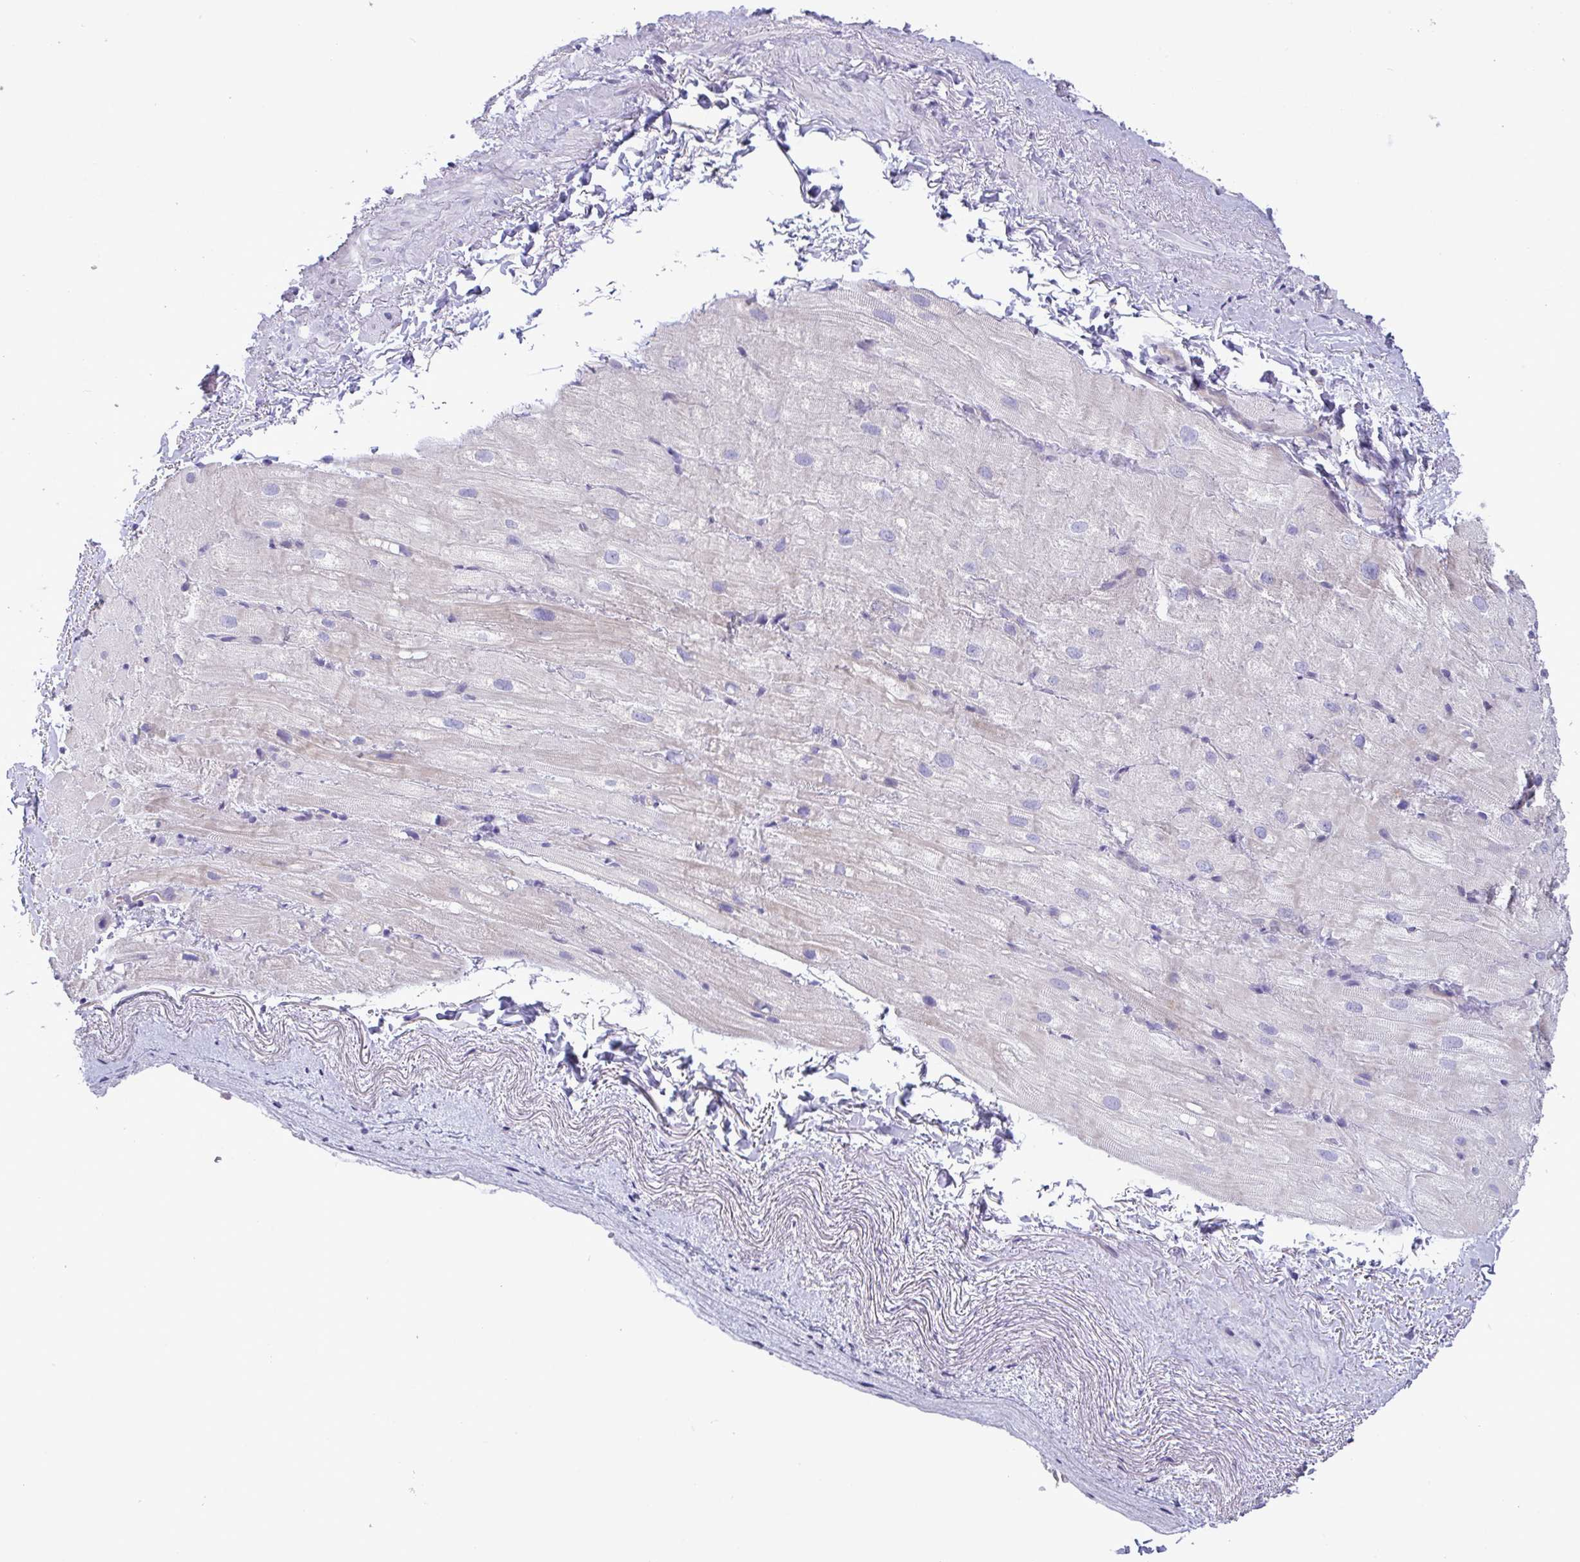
{"staining": {"intensity": "weak", "quantity": "<25%", "location": "cytoplasmic/membranous"}, "tissue": "heart muscle", "cell_type": "Cardiomyocytes", "image_type": "normal", "snomed": [{"axis": "morphology", "description": "Normal tissue, NOS"}, {"axis": "topography", "description": "Heart"}], "caption": "Cardiomyocytes are negative for protein expression in unremarkable human heart muscle. (DAB (3,3'-diaminobenzidine) immunohistochemistry, high magnification).", "gene": "C4orf33", "patient": {"sex": "male", "age": 62}}